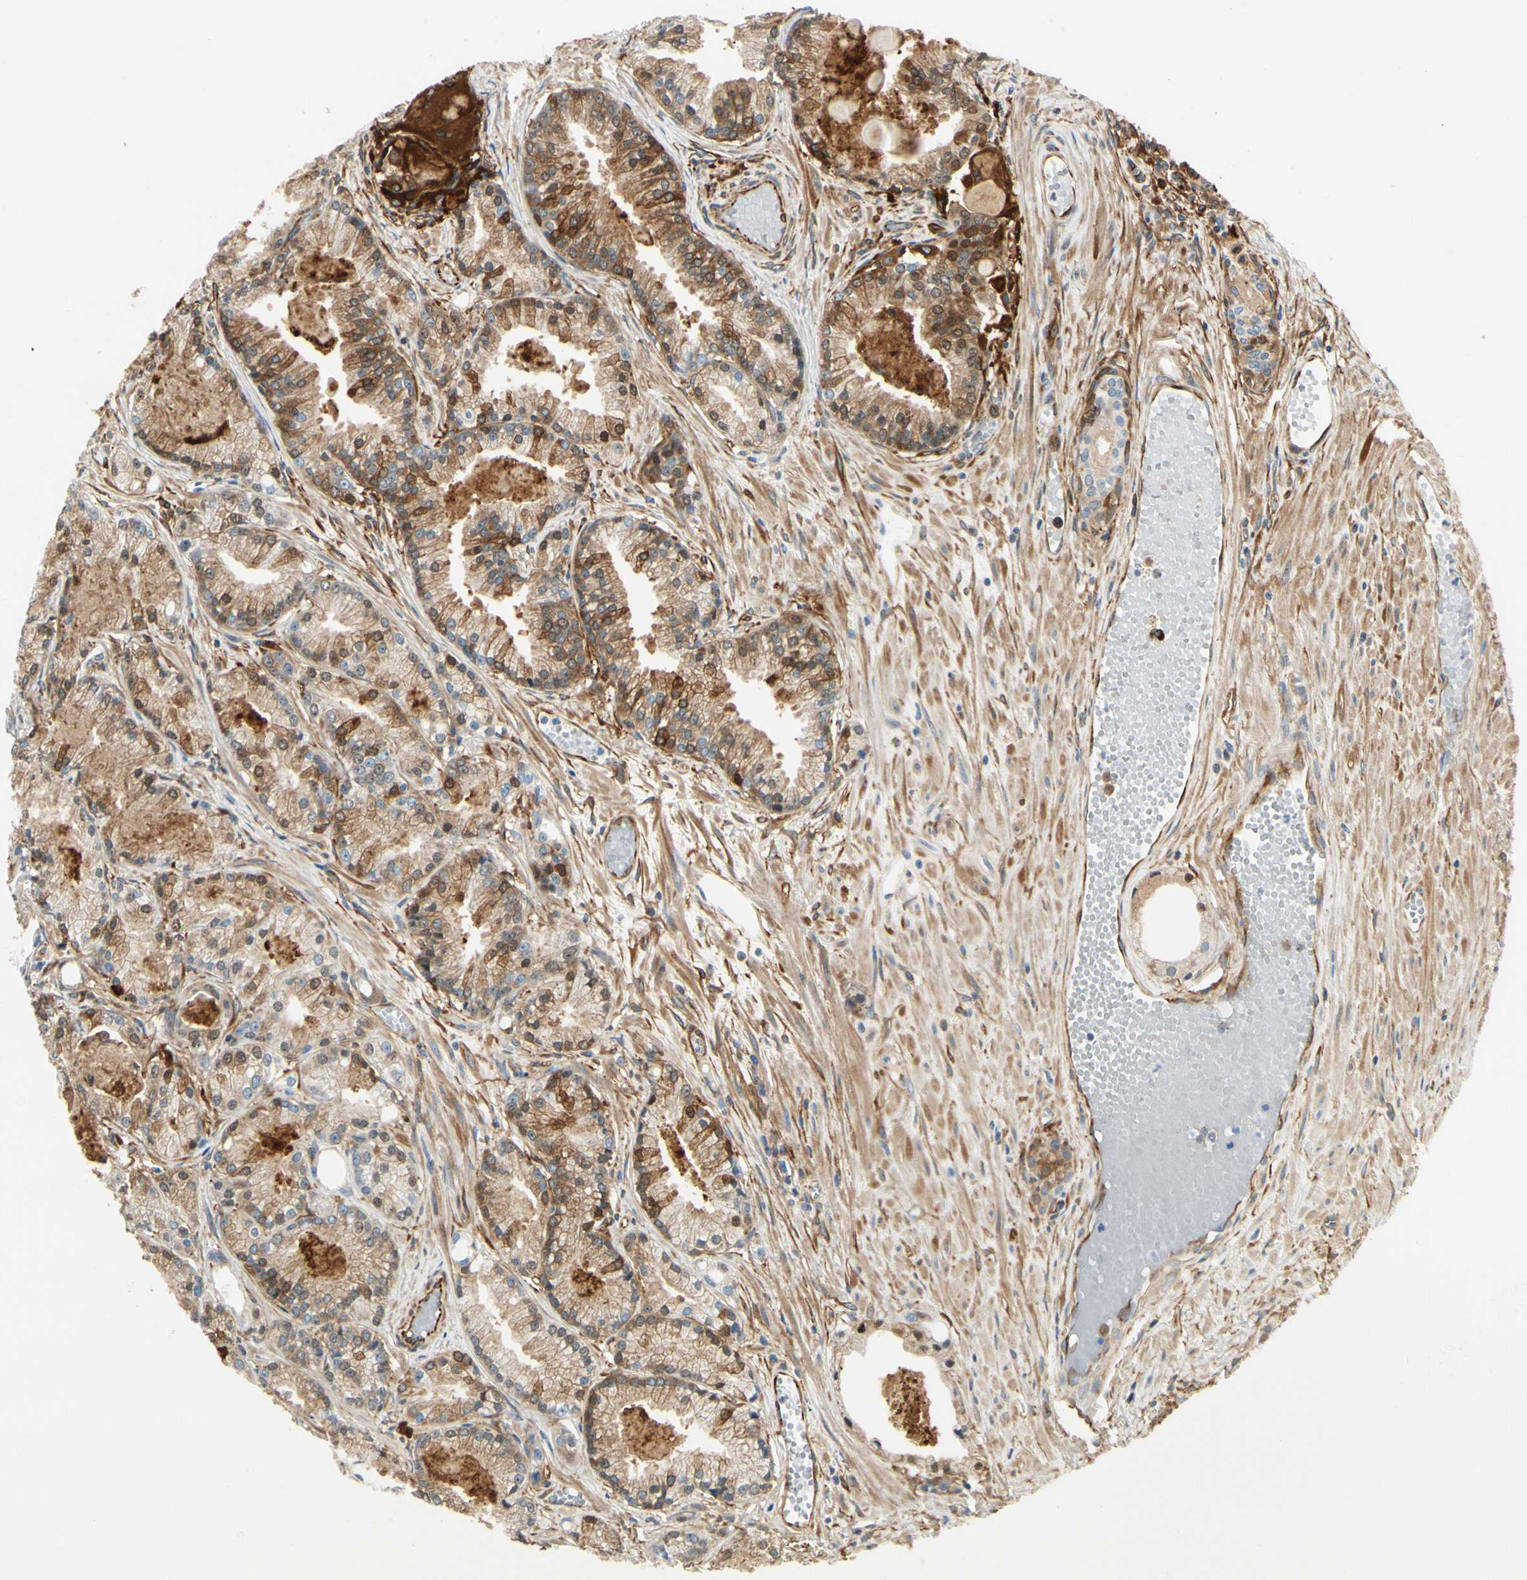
{"staining": {"intensity": "moderate", "quantity": "25%-75%", "location": "cytoplasmic/membranous,nuclear"}, "tissue": "prostate cancer", "cell_type": "Tumor cells", "image_type": "cancer", "snomed": [{"axis": "morphology", "description": "Adenocarcinoma, Low grade"}, {"axis": "topography", "description": "Prostate"}], "caption": "DAB (3,3'-diaminobenzidine) immunohistochemical staining of human low-grade adenocarcinoma (prostate) demonstrates moderate cytoplasmic/membranous and nuclear protein positivity in approximately 25%-75% of tumor cells.", "gene": "FTH1", "patient": {"sex": "male", "age": 72}}